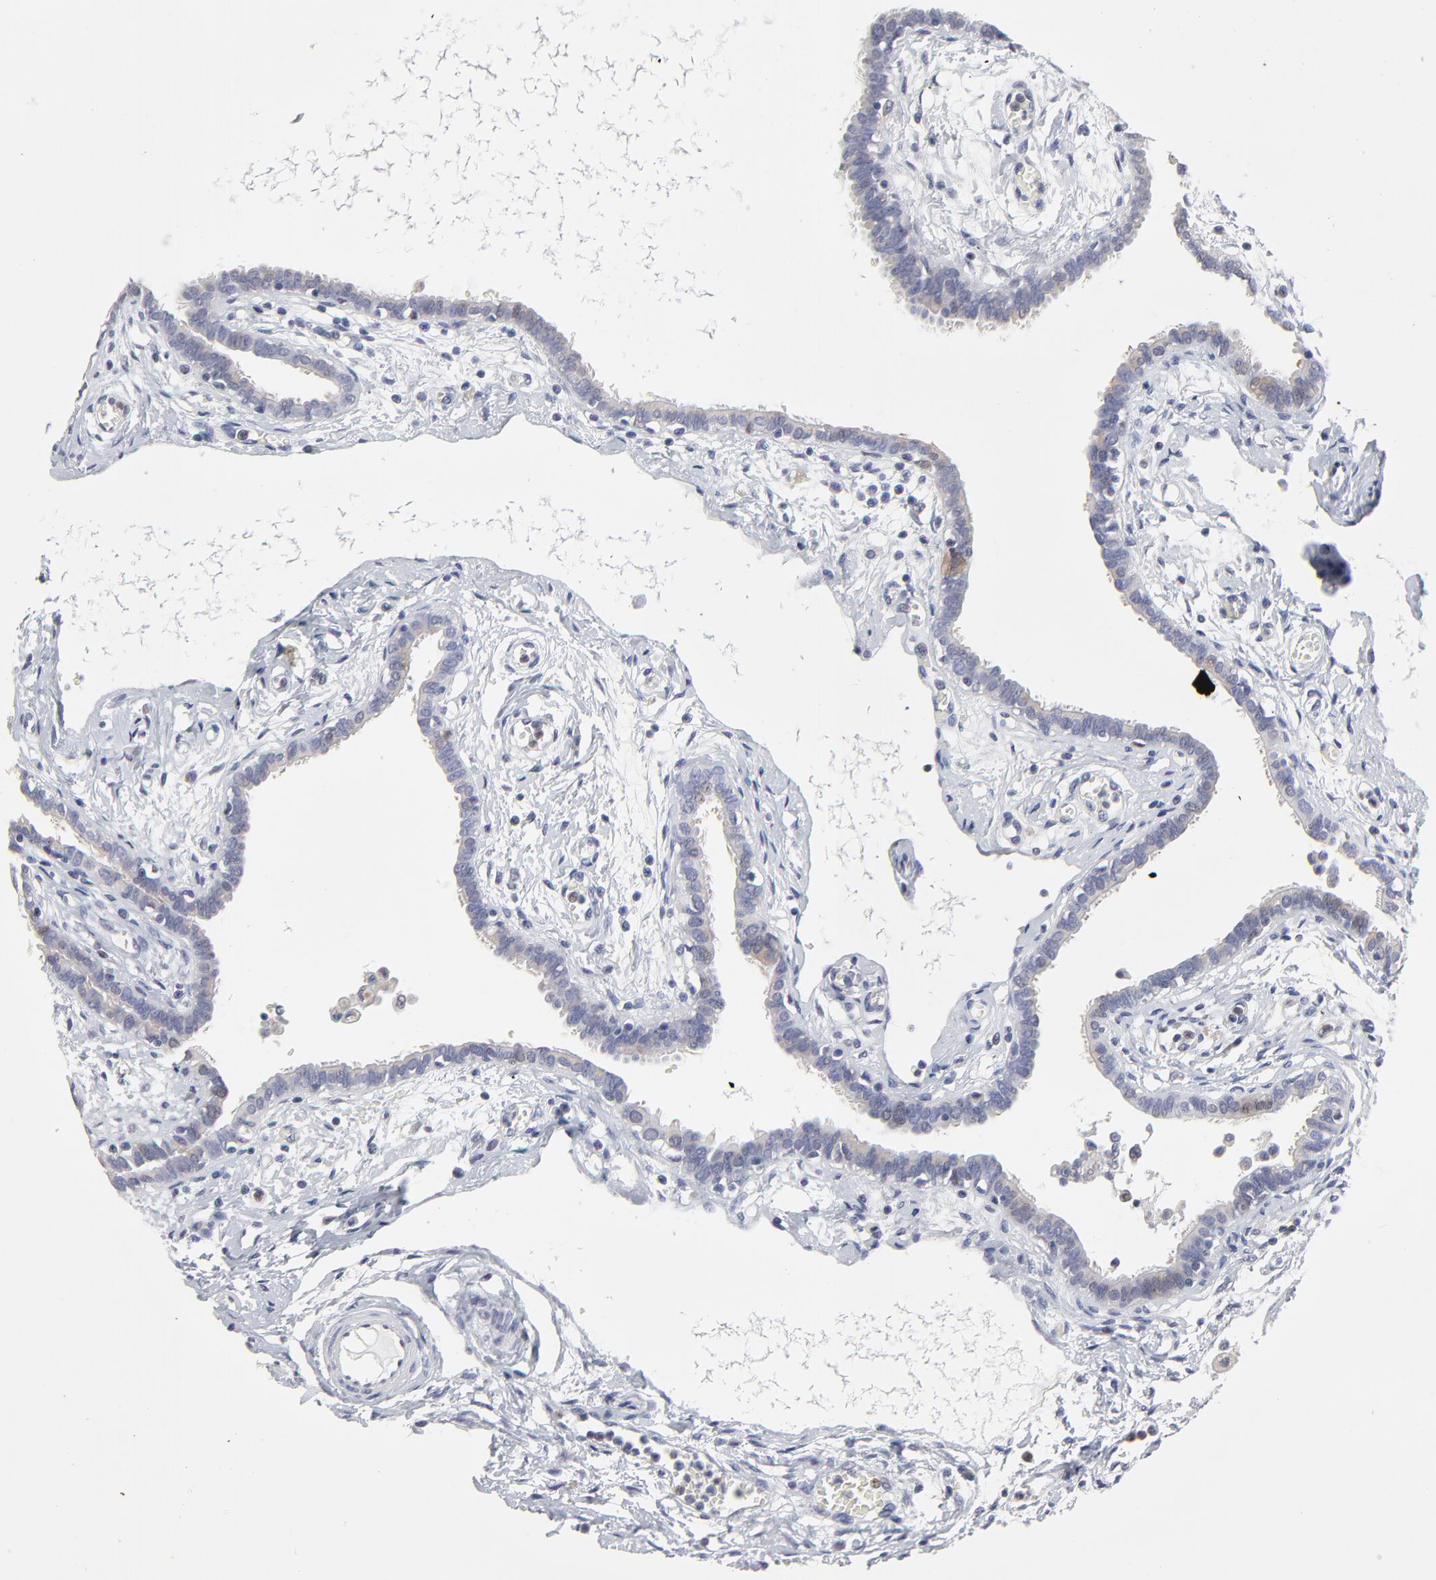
{"staining": {"intensity": "negative", "quantity": "none", "location": "none"}, "tissue": "fallopian tube", "cell_type": "Glandular cells", "image_type": "normal", "snomed": [{"axis": "morphology", "description": "Normal tissue, NOS"}, {"axis": "topography", "description": "Fallopian tube"}], "caption": "Immunohistochemical staining of benign human fallopian tube reveals no significant positivity in glandular cells.", "gene": "NCAPH", "patient": {"sex": "female", "age": 54}}